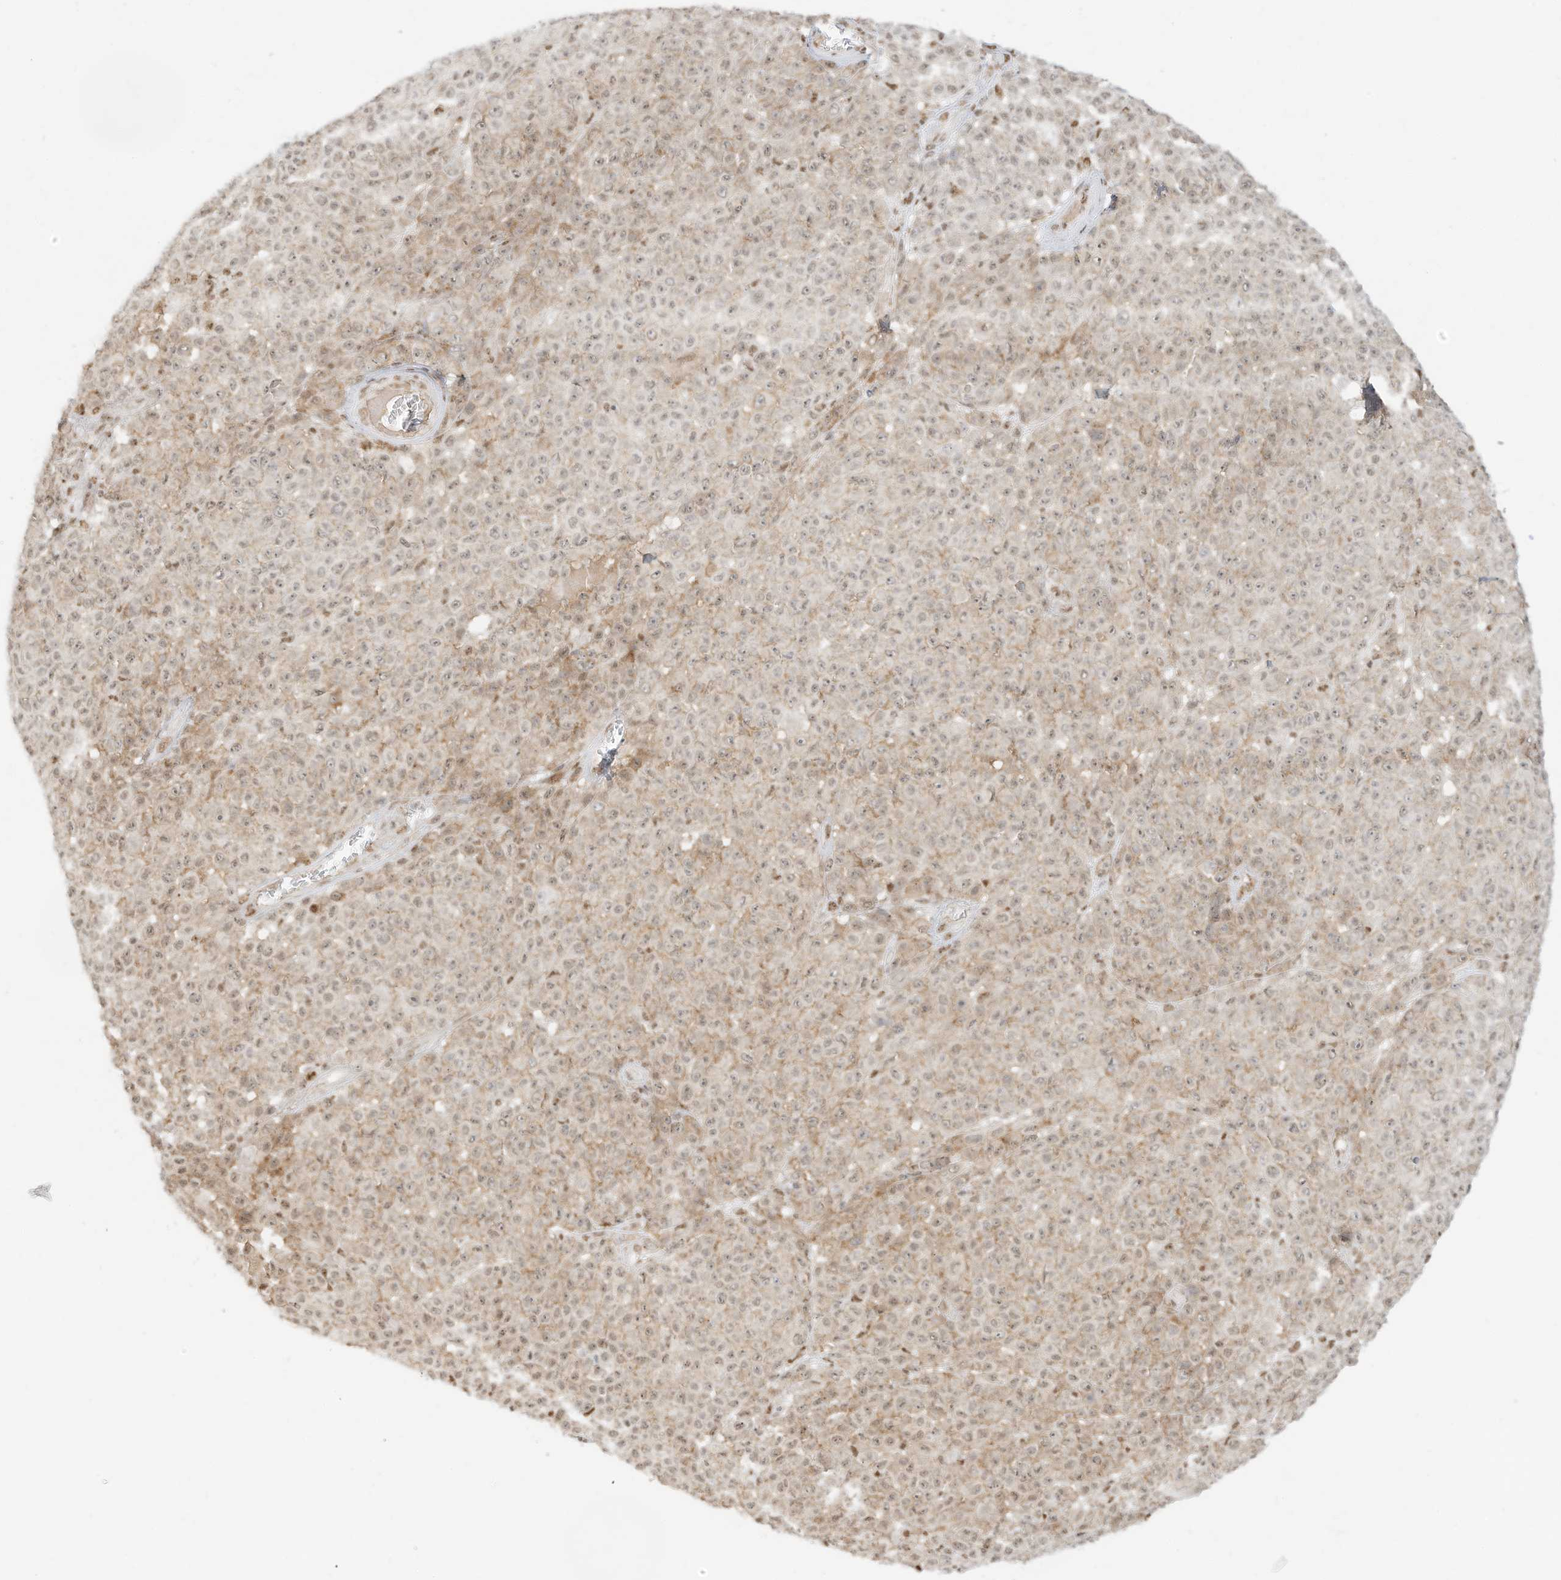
{"staining": {"intensity": "weak", "quantity": "25%-75%", "location": "cytoplasmic/membranous,nuclear"}, "tissue": "melanoma", "cell_type": "Tumor cells", "image_type": "cancer", "snomed": [{"axis": "morphology", "description": "Malignant melanoma, NOS"}, {"axis": "topography", "description": "Skin"}], "caption": "A high-resolution histopathology image shows IHC staining of malignant melanoma, which displays weak cytoplasmic/membranous and nuclear staining in approximately 25%-75% of tumor cells. (DAB = brown stain, brightfield microscopy at high magnification).", "gene": "NHSL1", "patient": {"sex": "female", "age": 94}}